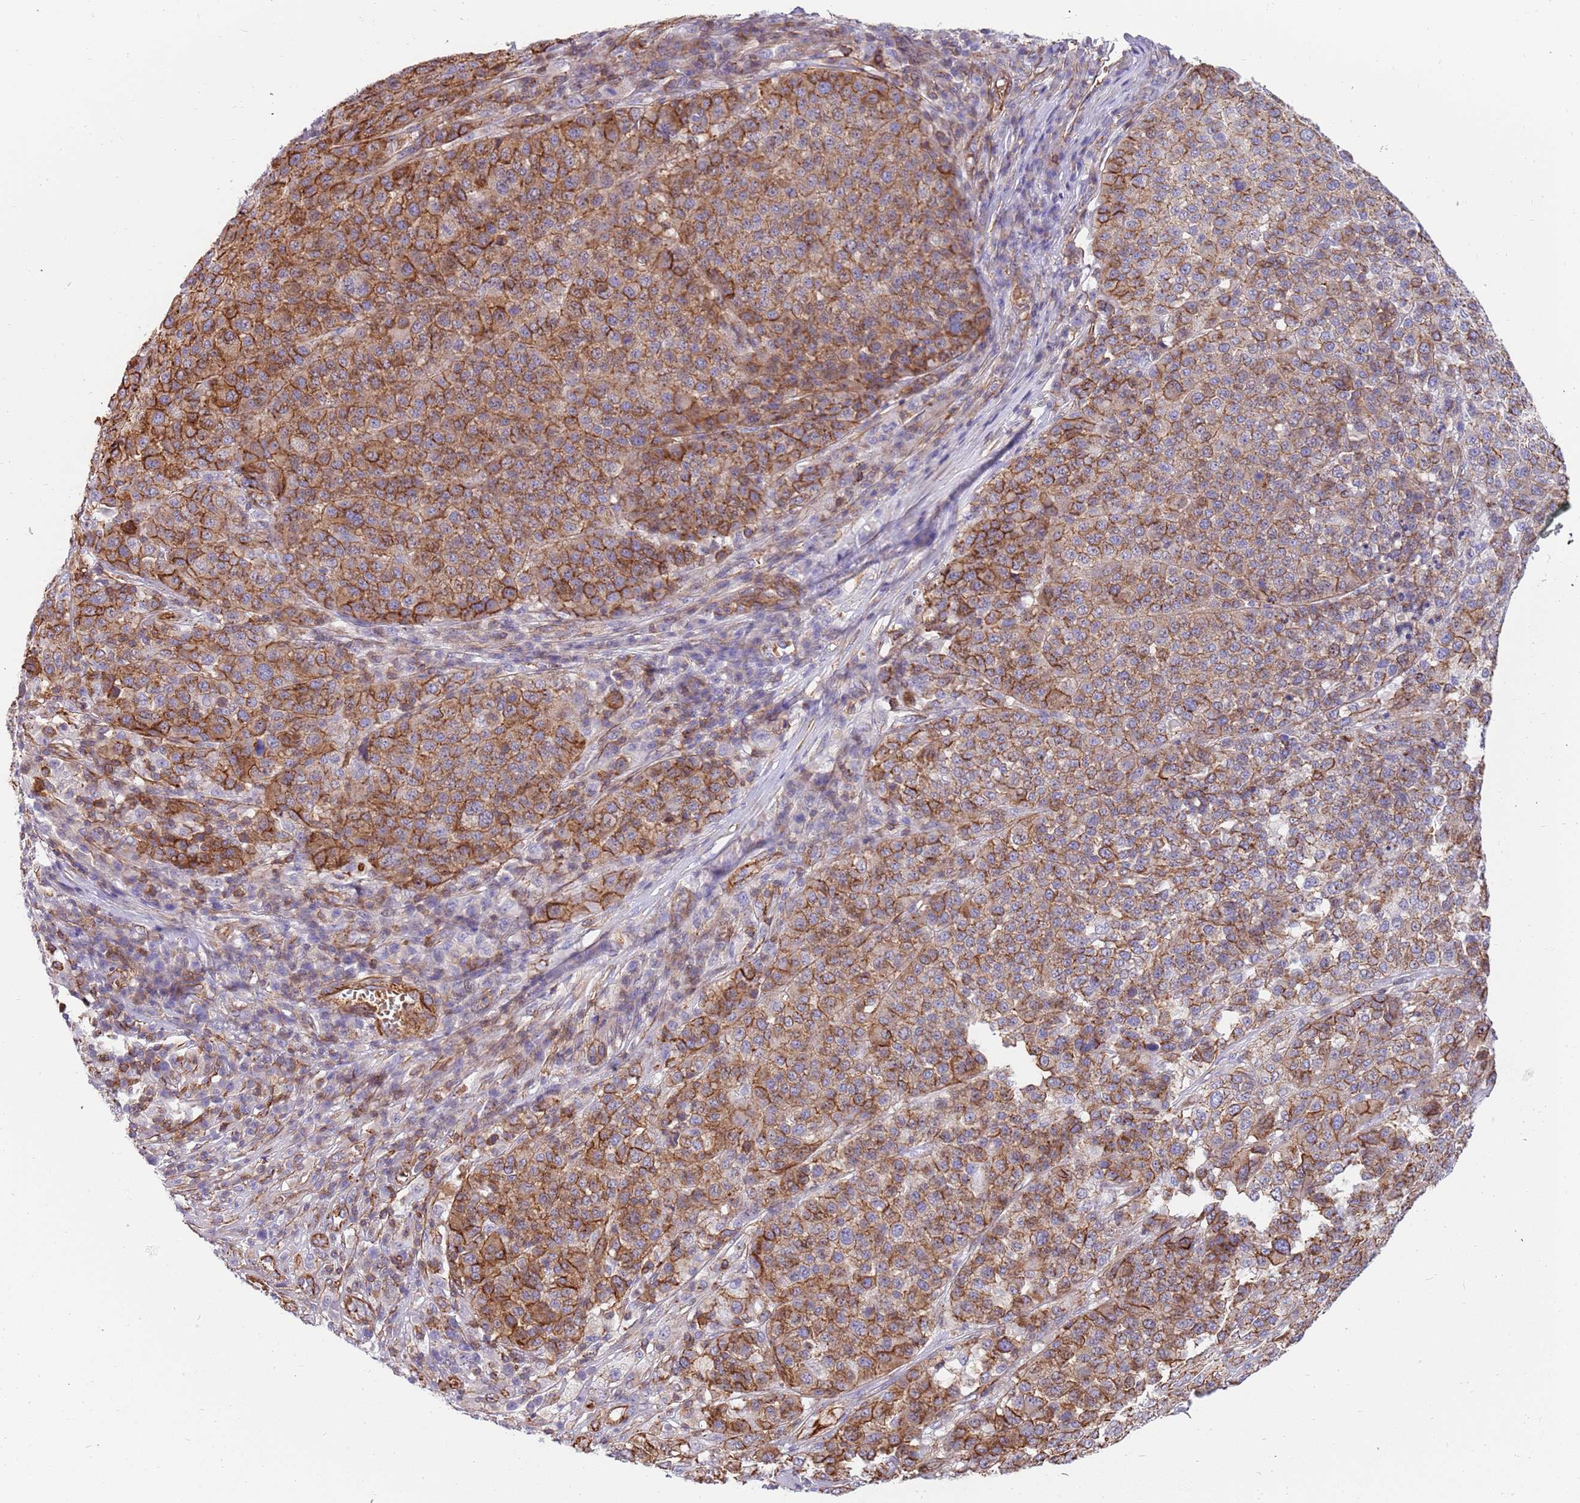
{"staining": {"intensity": "moderate", "quantity": ">75%", "location": "cytoplasmic/membranous"}, "tissue": "melanoma", "cell_type": "Tumor cells", "image_type": "cancer", "snomed": [{"axis": "morphology", "description": "Malignant melanoma, Metastatic site"}, {"axis": "topography", "description": "Lymph node"}], "caption": "Immunohistochemistry of human melanoma demonstrates medium levels of moderate cytoplasmic/membranous positivity in approximately >75% of tumor cells.", "gene": "GFRAL", "patient": {"sex": "male", "age": 44}}